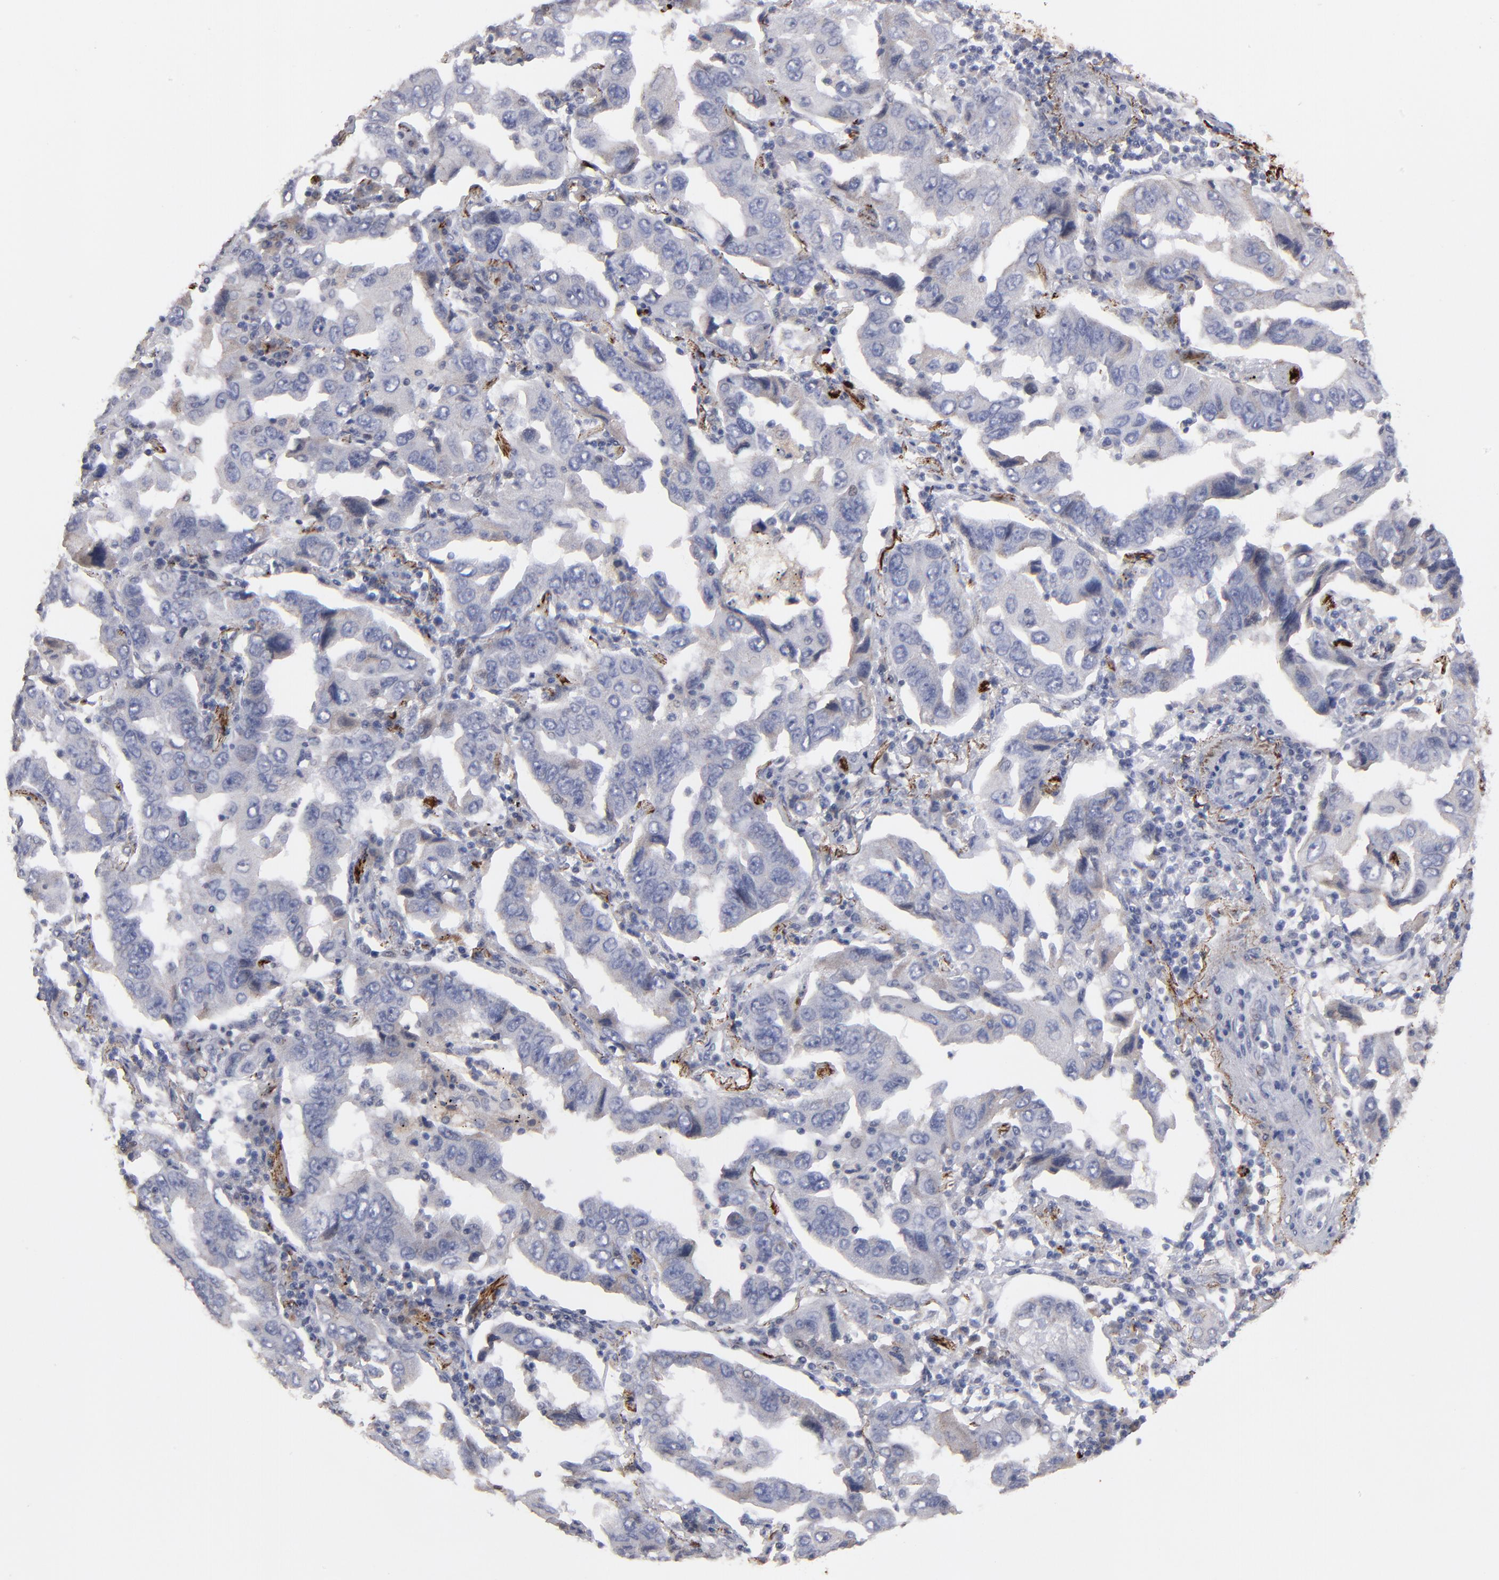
{"staining": {"intensity": "weak", "quantity": "<25%", "location": "cytoplasmic/membranous"}, "tissue": "lung cancer", "cell_type": "Tumor cells", "image_type": "cancer", "snomed": [{"axis": "morphology", "description": "Adenocarcinoma, NOS"}, {"axis": "topography", "description": "Lung"}], "caption": "Immunohistochemistry image of human lung cancer stained for a protein (brown), which demonstrates no positivity in tumor cells.", "gene": "GPM6B", "patient": {"sex": "female", "age": 65}}